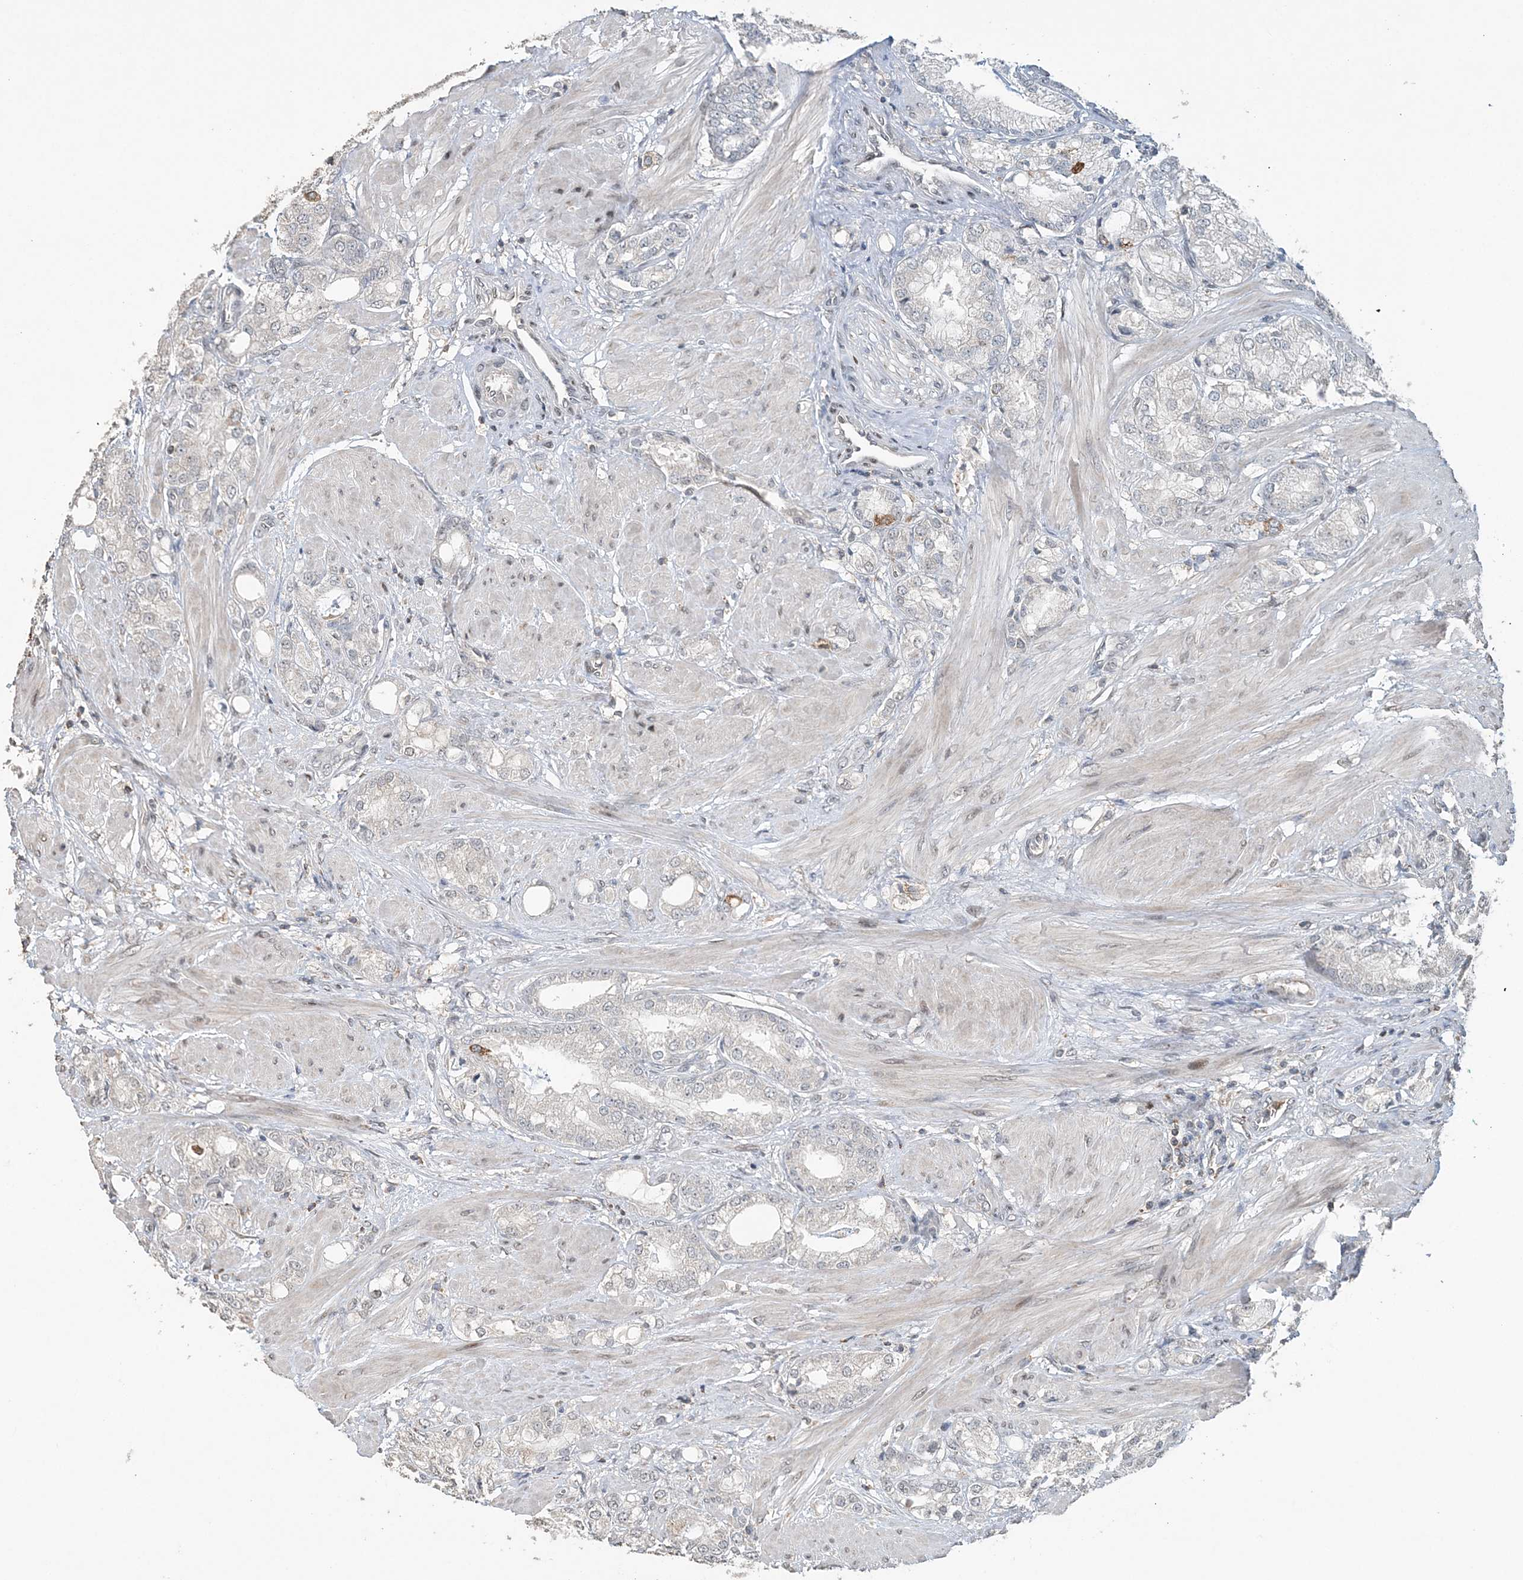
{"staining": {"intensity": "negative", "quantity": "none", "location": "none"}, "tissue": "prostate cancer", "cell_type": "Tumor cells", "image_type": "cancer", "snomed": [{"axis": "morphology", "description": "Adenocarcinoma, High grade"}, {"axis": "topography", "description": "Prostate"}], "caption": "Prostate cancer stained for a protein using IHC reveals no positivity tumor cells.", "gene": "FAM110A", "patient": {"sex": "male", "age": 50}}